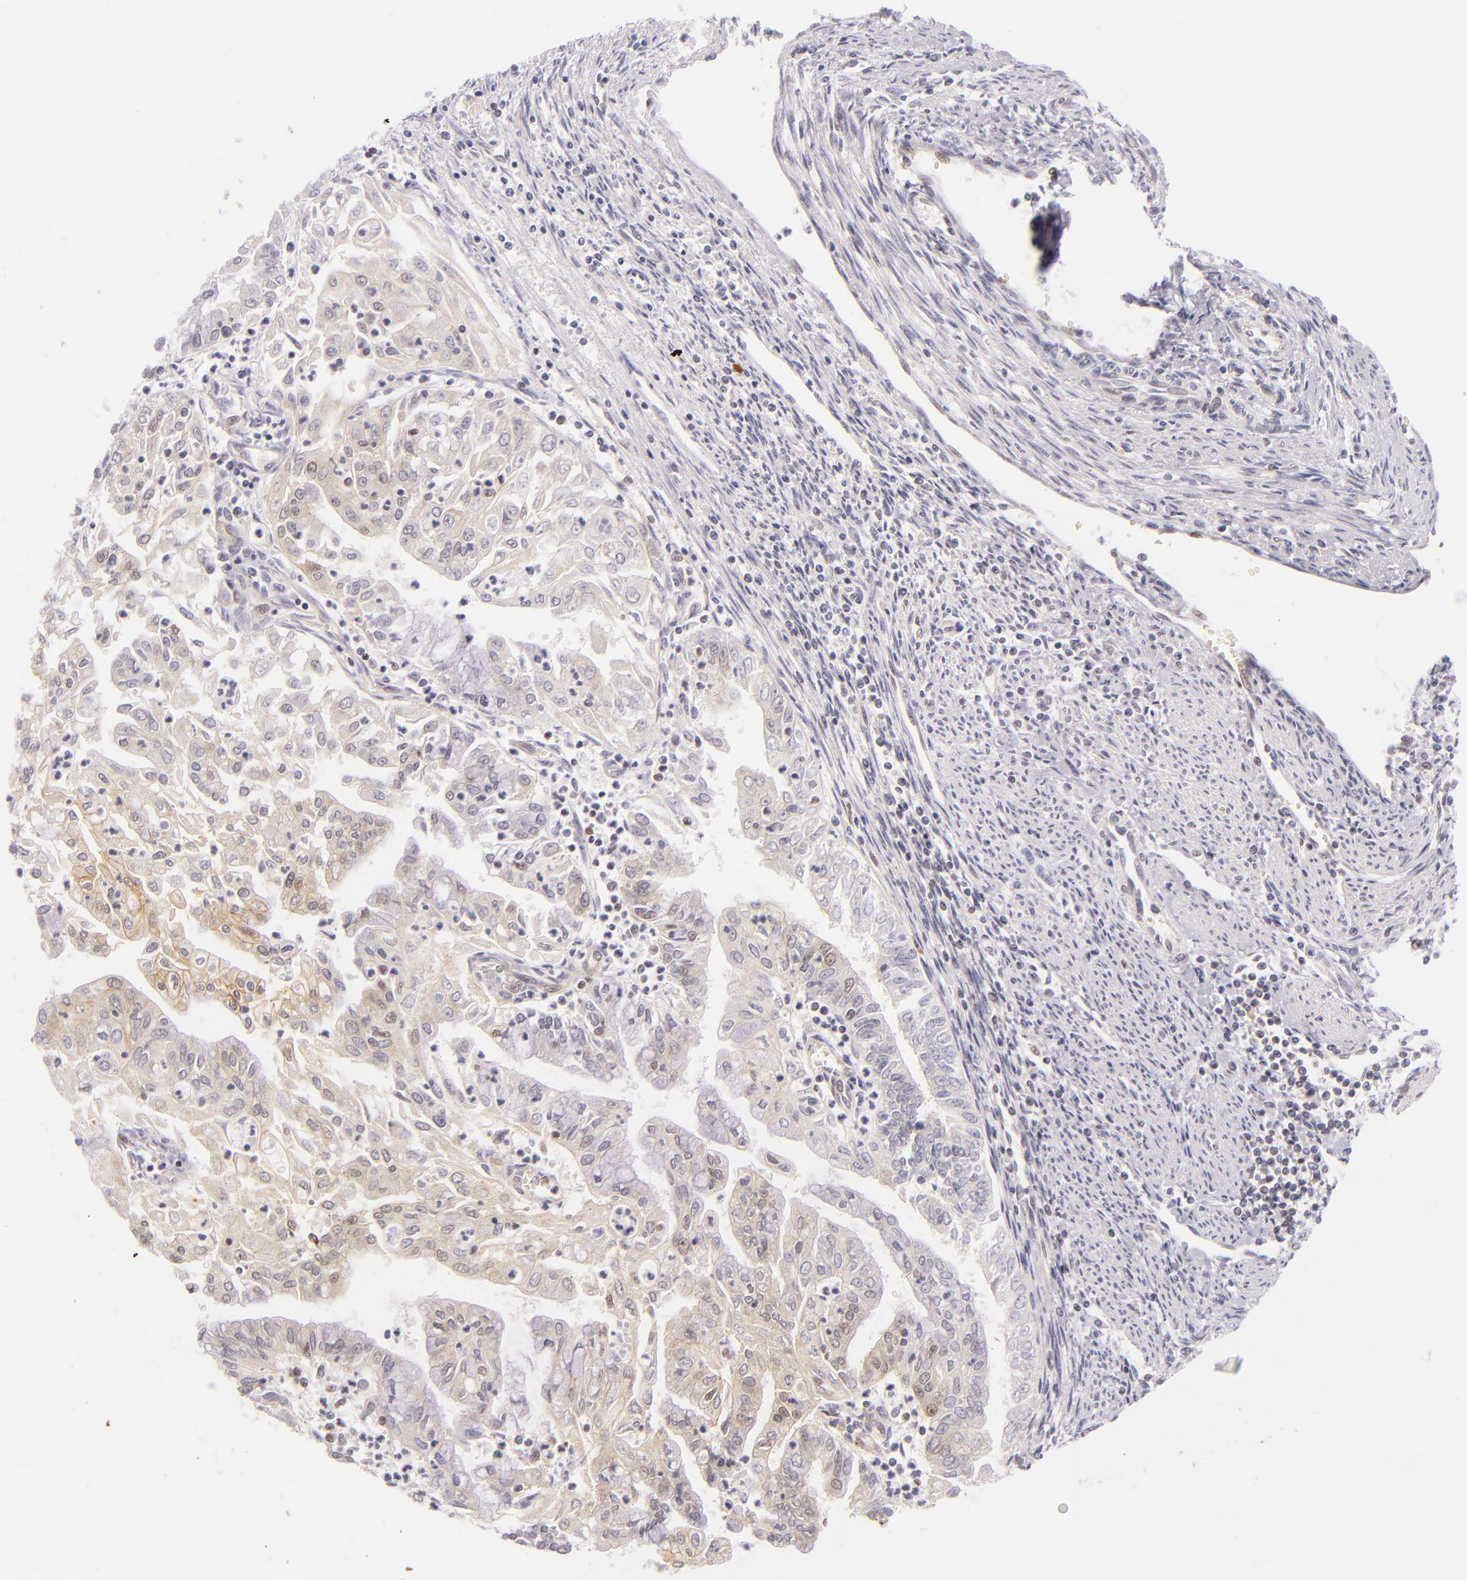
{"staining": {"intensity": "weak", "quantity": "<25%", "location": "cytoplasmic/membranous"}, "tissue": "endometrial cancer", "cell_type": "Tumor cells", "image_type": "cancer", "snomed": [{"axis": "morphology", "description": "Adenocarcinoma, NOS"}, {"axis": "topography", "description": "Endometrium"}], "caption": "Tumor cells show no significant expression in endometrial cancer. (Brightfield microscopy of DAB immunohistochemistry (IHC) at high magnification).", "gene": "BCL3", "patient": {"sex": "female", "age": 75}}